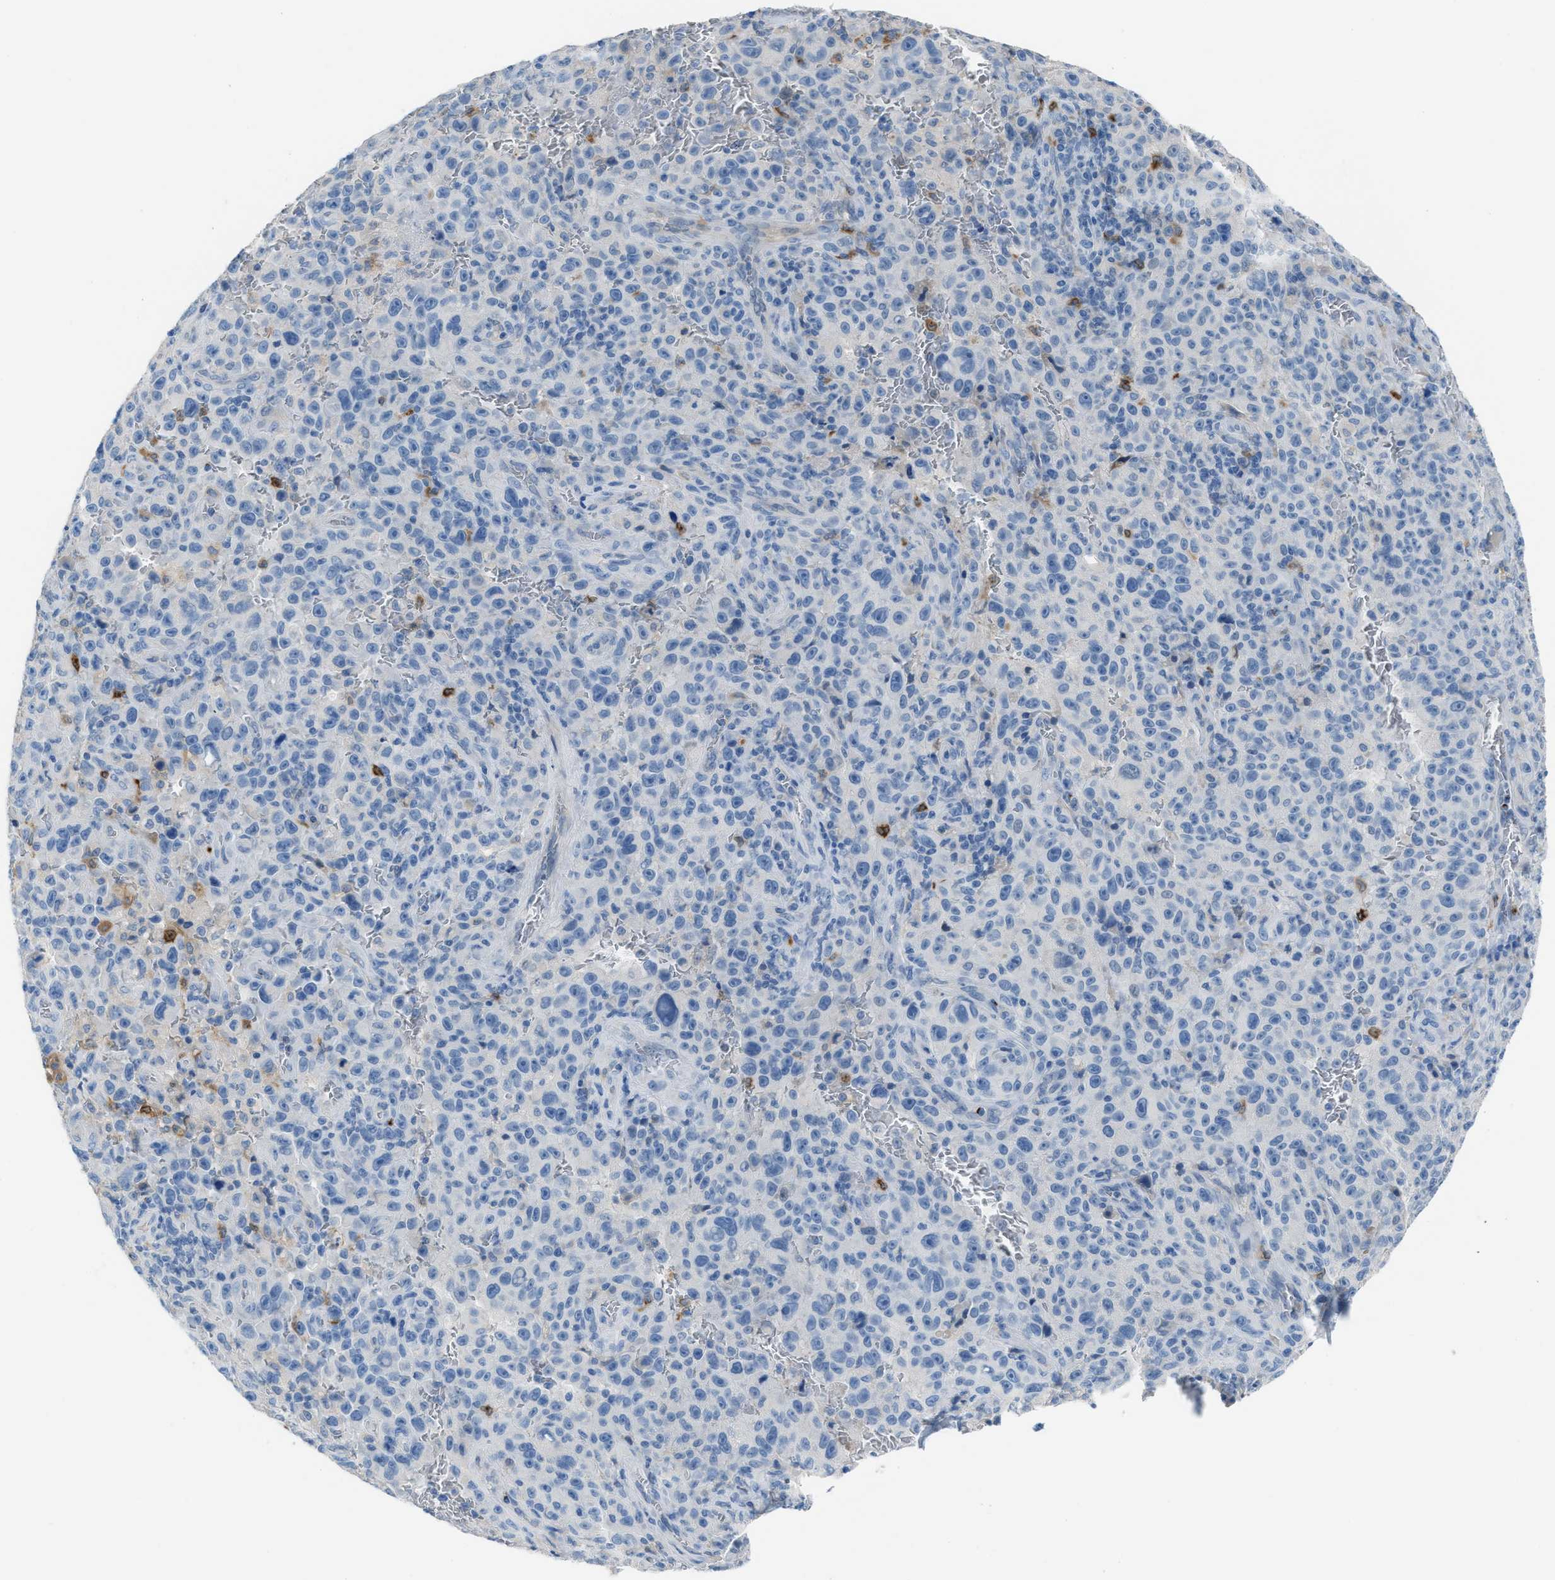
{"staining": {"intensity": "negative", "quantity": "none", "location": "none"}, "tissue": "melanoma", "cell_type": "Tumor cells", "image_type": "cancer", "snomed": [{"axis": "morphology", "description": "Malignant melanoma, NOS"}, {"axis": "topography", "description": "Skin"}], "caption": "Tumor cells show no significant staining in melanoma.", "gene": "CLEC10A", "patient": {"sex": "female", "age": 82}}